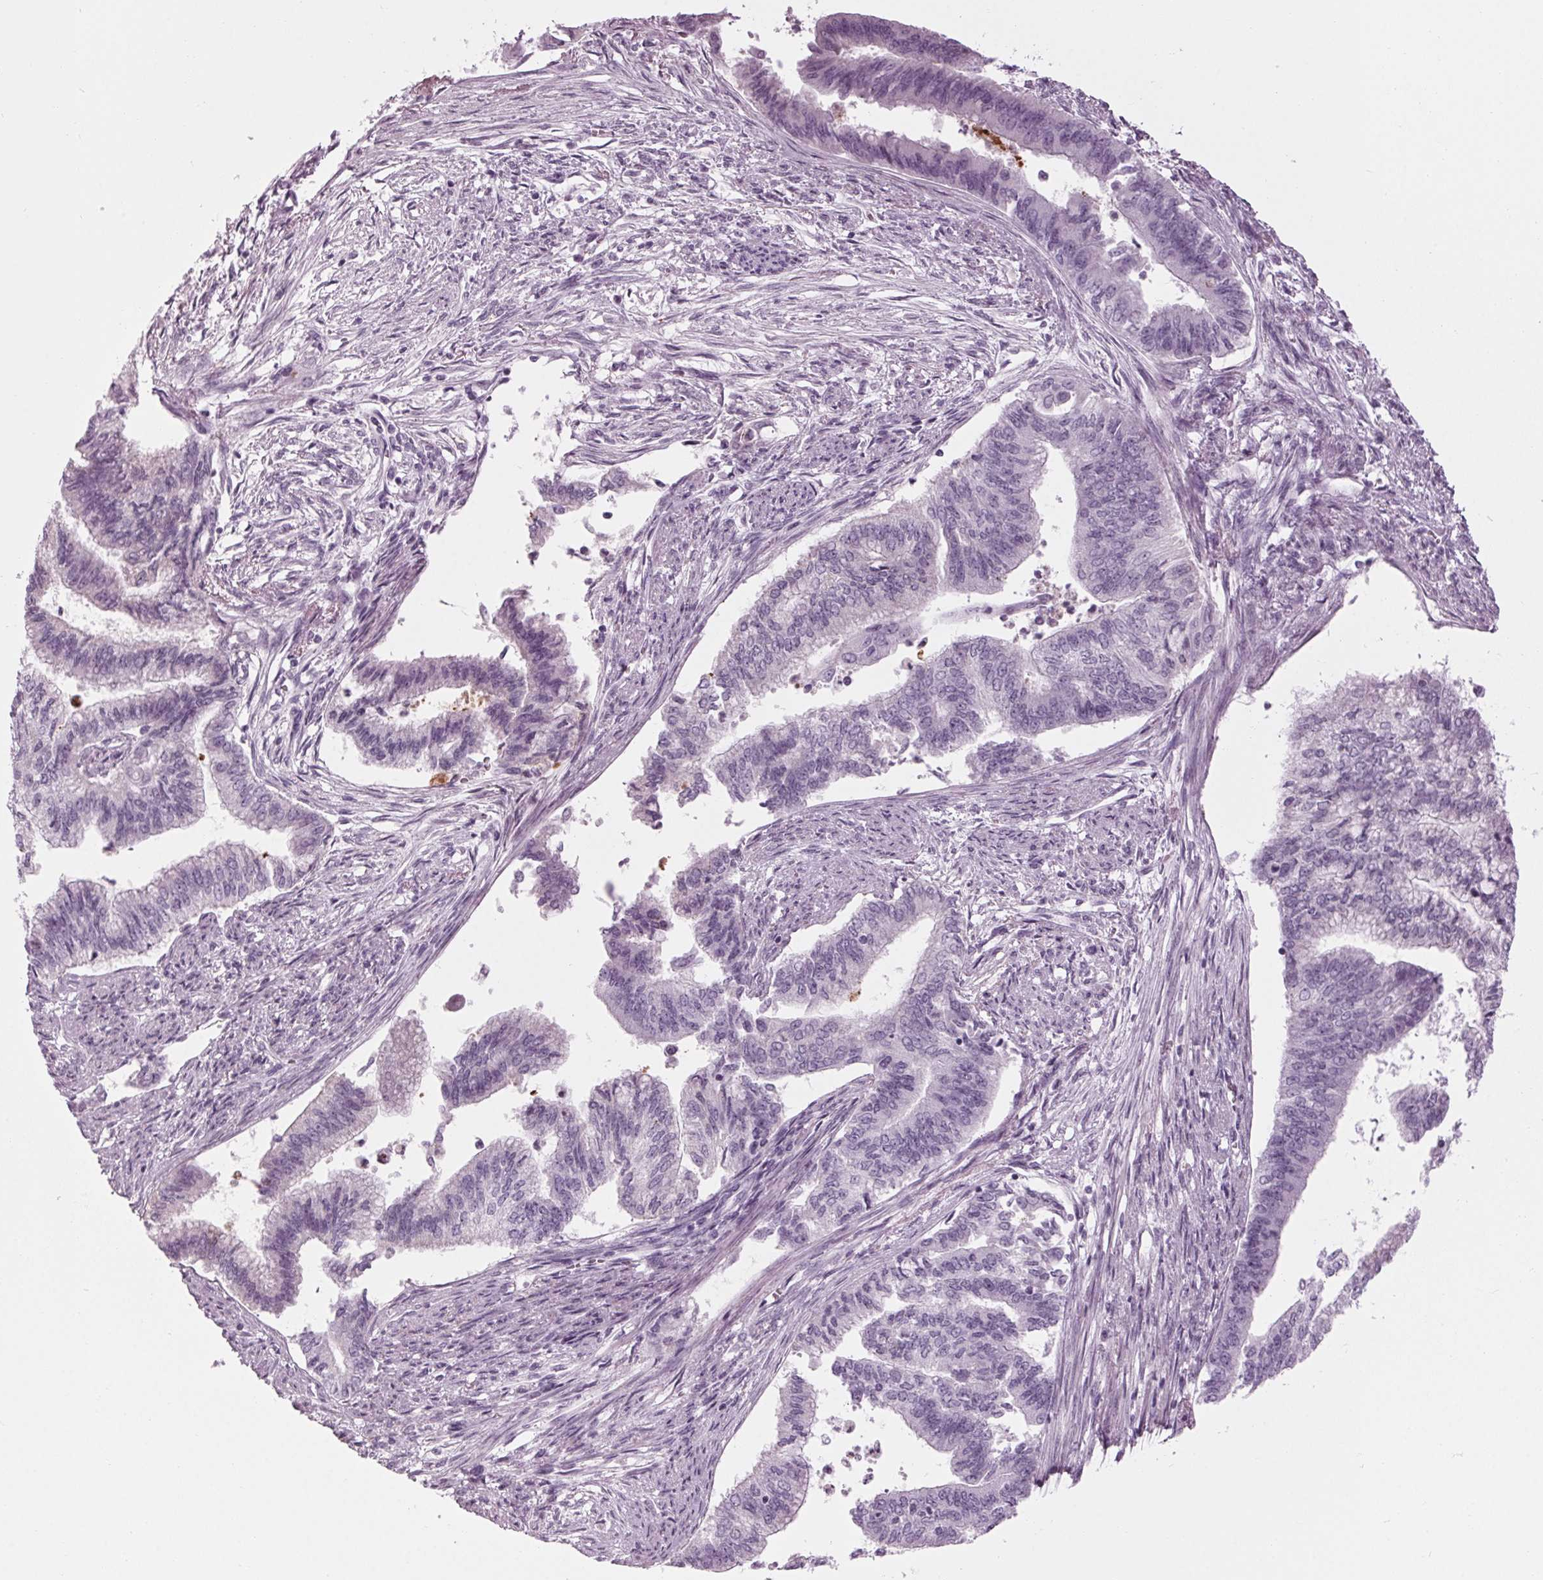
{"staining": {"intensity": "negative", "quantity": "none", "location": "none"}, "tissue": "endometrial cancer", "cell_type": "Tumor cells", "image_type": "cancer", "snomed": [{"axis": "morphology", "description": "Adenocarcinoma, NOS"}, {"axis": "topography", "description": "Endometrium"}], "caption": "This photomicrograph is of endometrial cancer stained with immunohistochemistry to label a protein in brown with the nuclei are counter-stained blue. There is no staining in tumor cells. (DAB IHC visualized using brightfield microscopy, high magnification).", "gene": "CYP3A43", "patient": {"sex": "female", "age": 65}}